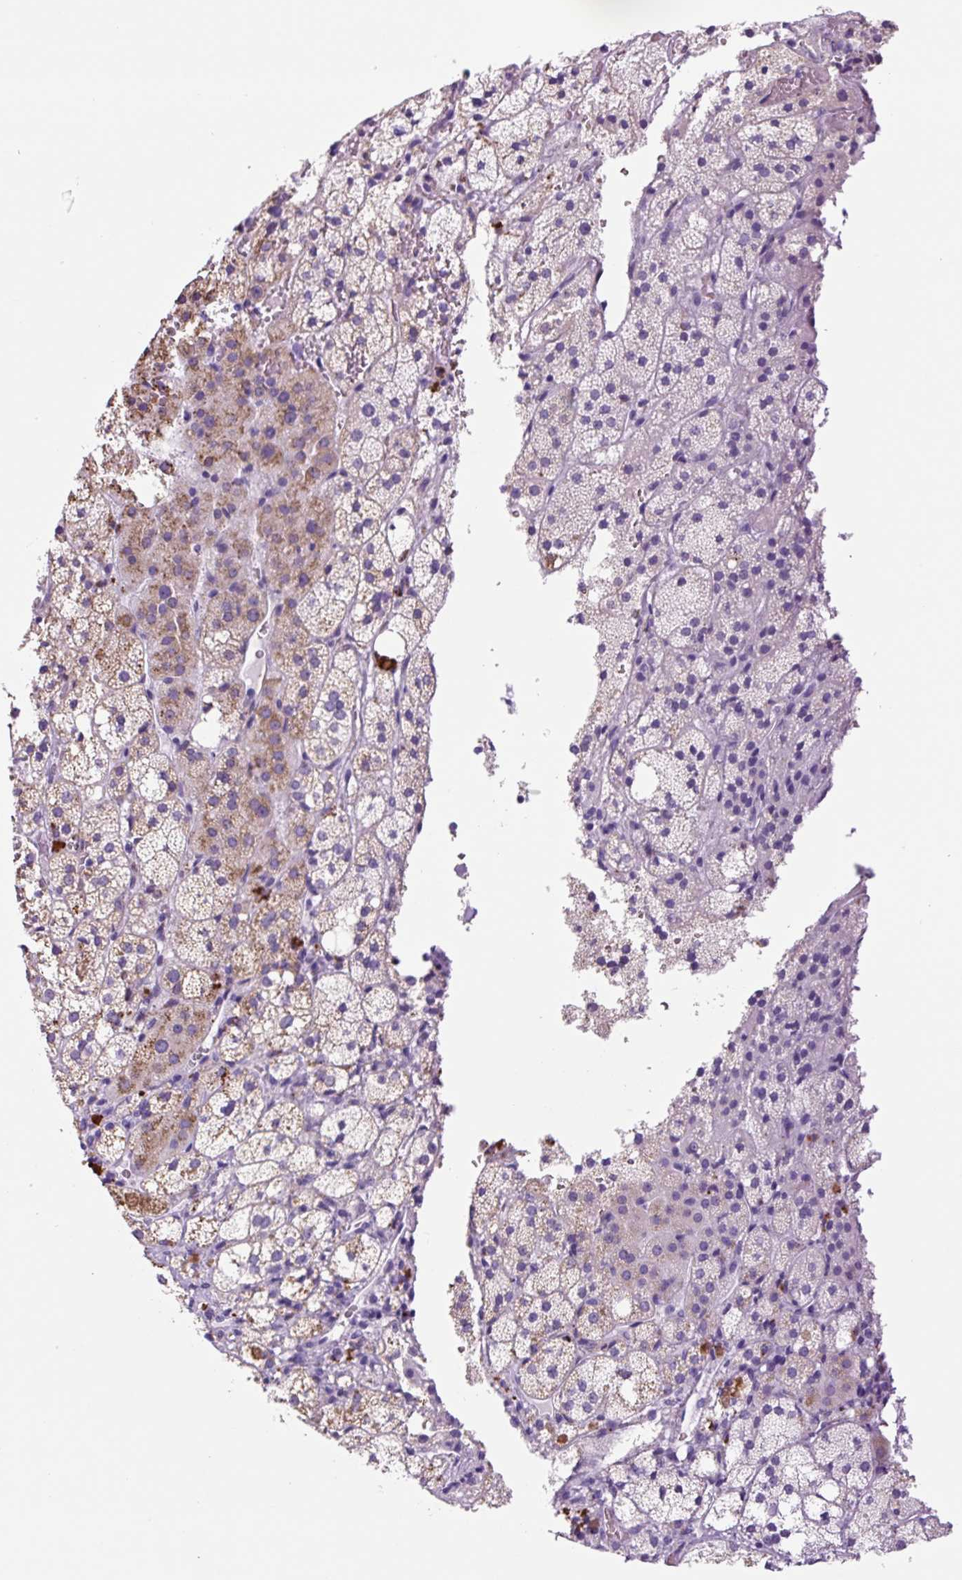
{"staining": {"intensity": "moderate", "quantity": "<25%", "location": "cytoplasmic/membranous"}, "tissue": "adrenal gland", "cell_type": "Glandular cells", "image_type": "normal", "snomed": [{"axis": "morphology", "description": "Normal tissue, NOS"}, {"axis": "topography", "description": "Adrenal gland"}], "caption": "Adrenal gland stained with a brown dye shows moderate cytoplasmic/membranous positive positivity in approximately <25% of glandular cells.", "gene": "LCN10", "patient": {"sex": "male", "age": 53}}